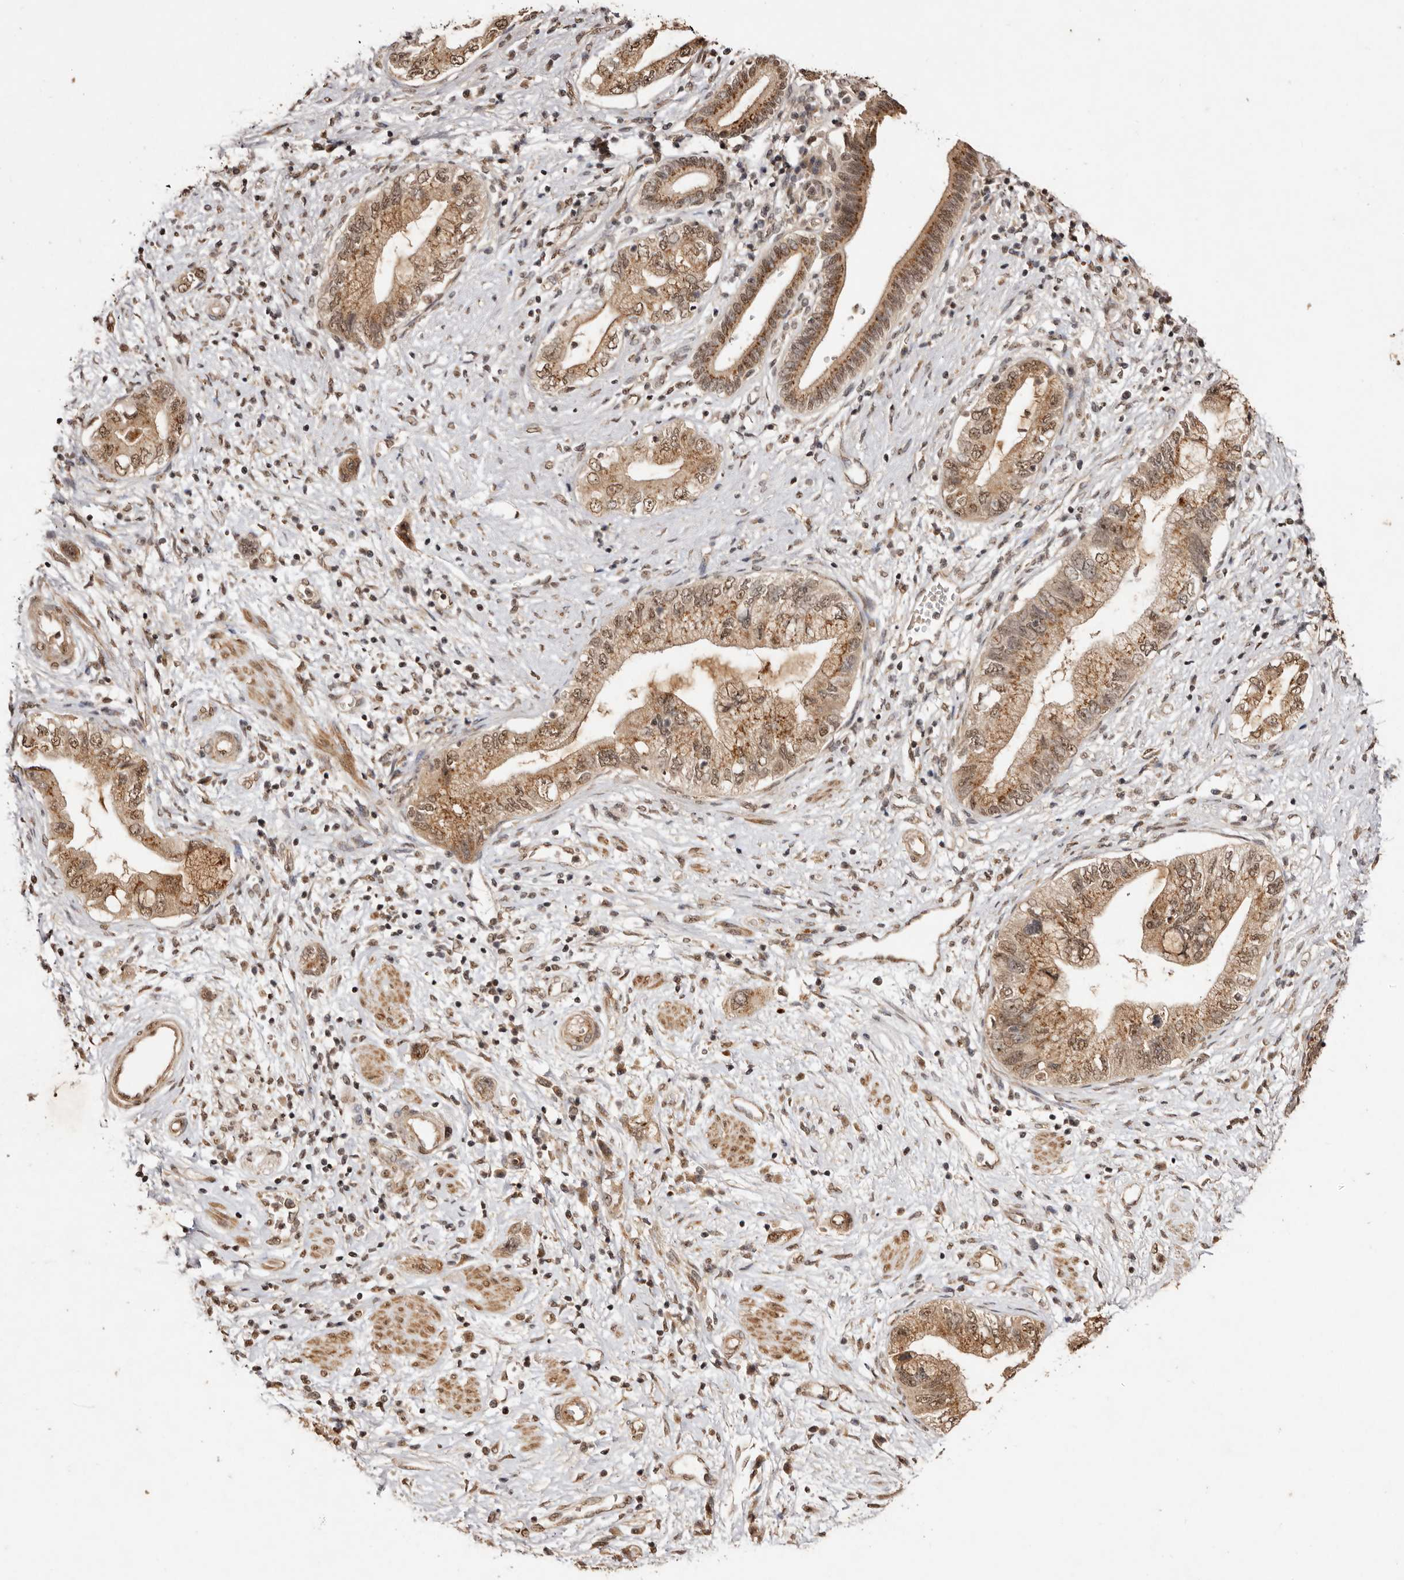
{"staining": {"intensity": "moderate", "quantity": ">75%", "location": "cytoplasmic/membranous,nuclear"}, "tissue": "pancreatic cancer", "cell_type": "Tumor cells", "image_type": "cancer", "snomed": [{"axis": "morphology", "description": "Adenocarcinoma, NOS"}, {"axis": "topography", "description": "Pancreas"}], "caption": "Immunohistochemistry of pancreatic cancer (adenocarcinoma) demonstrates medium levels of moderate cytoplasmic/membranous and nuclear expression in approximately >75% of tumor cells.", "gene": "NOTCH1", "patient": {"sex": "female", "age": 73}}